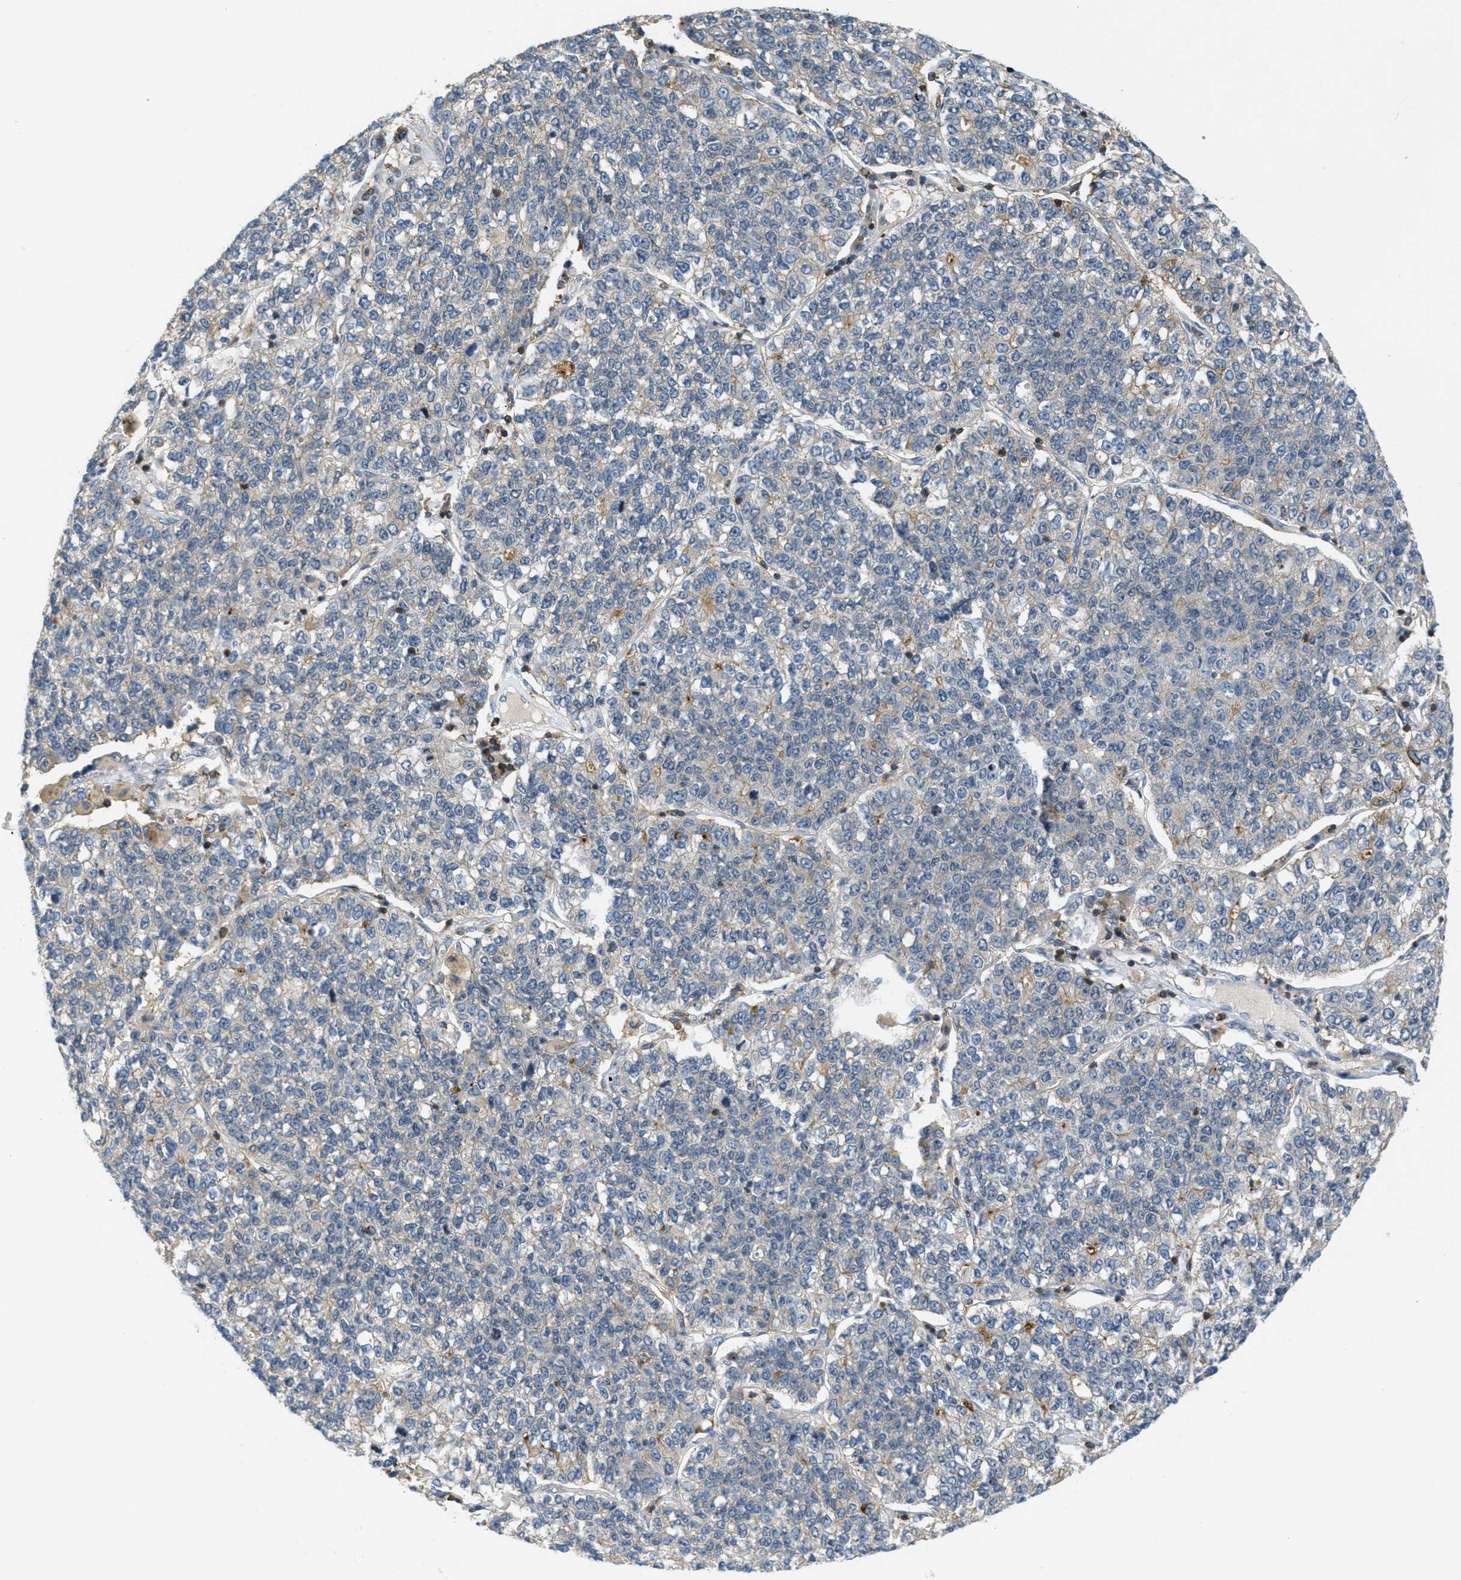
{"staining": {"intensity": "weak", "quantity": "<25%", "location": "cytoplasmic/membranous"}, "tissue": "lung cancer", "cell_type": "Tumor cells", "image_type": "cancer", "snomed": [{"axis": "morphology", "description": "Adenocarcinoma, NOS"}, {"axis": "topography", "description": "Lung"}], "caption": "Immunohistochemistry (IHC) of human lung adenocarcinoma shows no staining in tumor cells.", "gene": "GRIK2", "patient": {"sex": "male", "age": 49}}